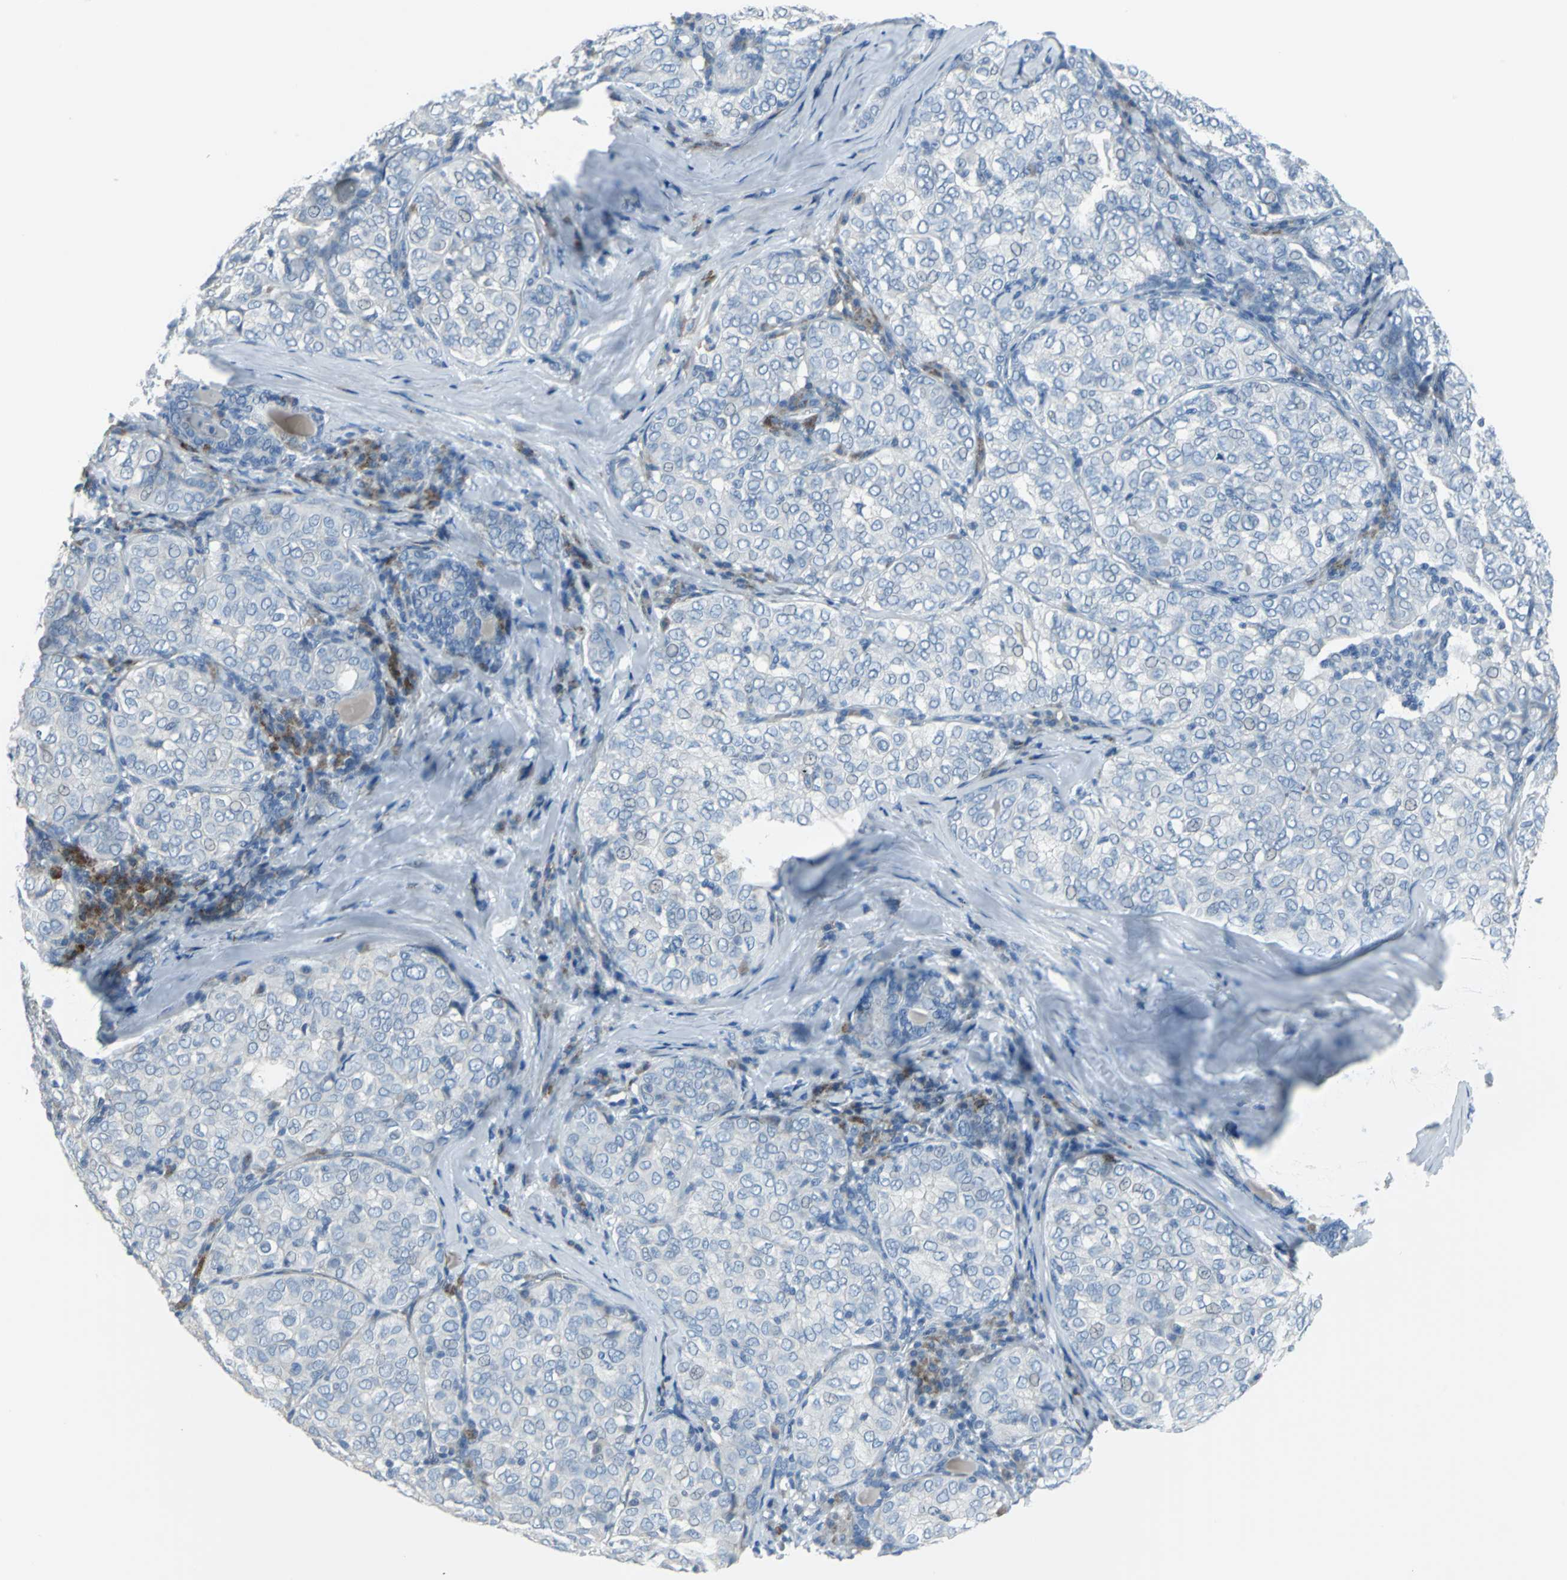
{"staining": {"intensity": "negative", "quantity": "none", "location": "none"}, "tissue": "thyroid cancer", "cell_type": "Tumor cells", "image_type": "cancer", "snomed": [{"axis": "morphology", "description": "Papillary adenocarcinoma, NOS"}, {"axis": "topography", "description": "Thyroid gland"}], "caption": "An image of human thyroid papillary adenocarcinoma is negative for staining in tumor cells.", "gene": "DNAI2", "patient": {"sex": "female", "age": 30}}